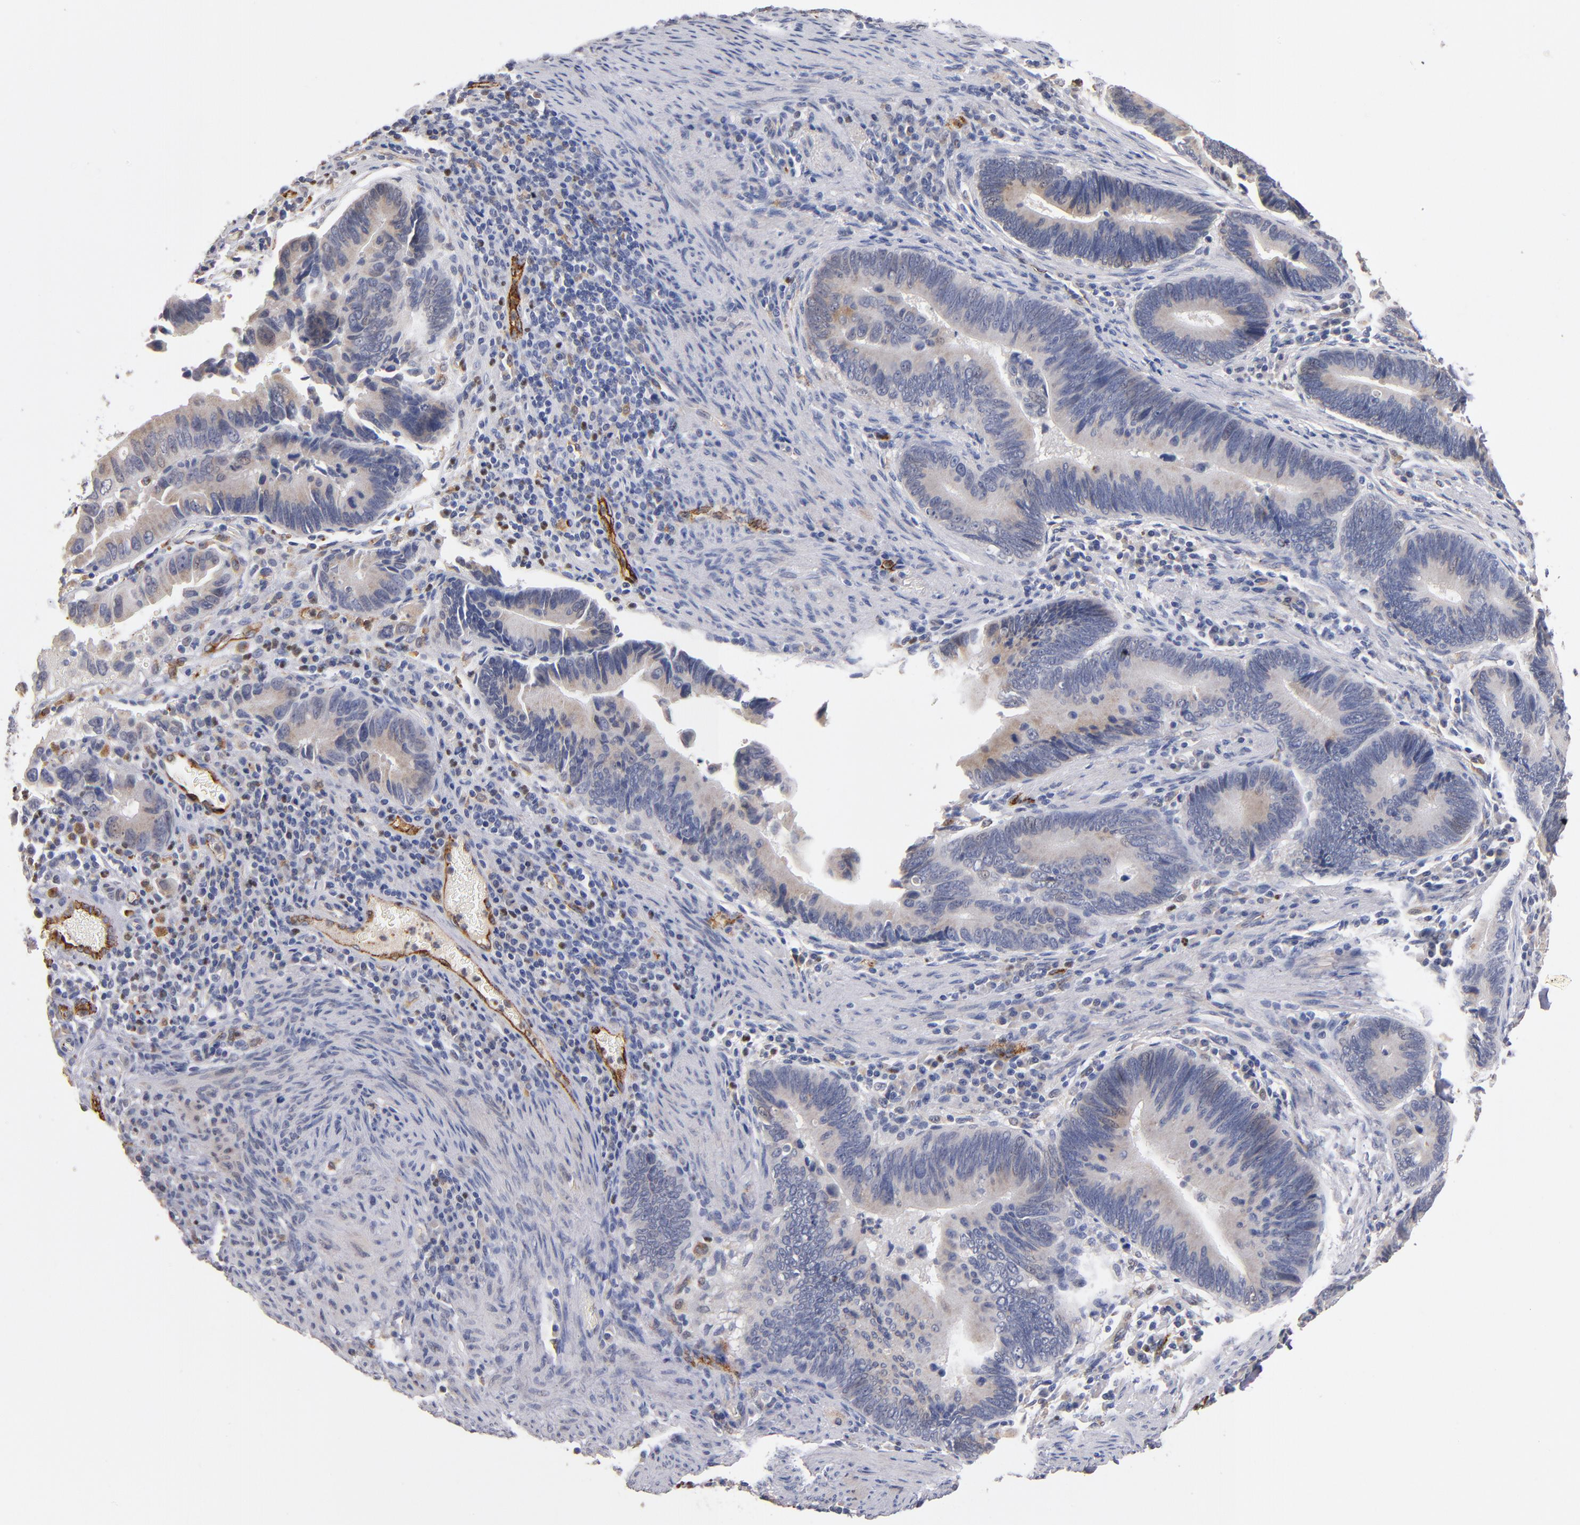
{"staining": {"intensity": "weak", "quantity": "<25%", "location": "cytoplasmic/membranous"}, "tissue": "pancreatic cancer", "cell_type": "Tumor cells", "image_type": "cancer", "snomed": [{"axis": "morphology", "description": "Adenocarcinoma, NOS"}, {"axis": "topography", "description": "Pancreas"}], "caption": "Tumor cells are negative for brown protein staining in pancreatic cancer (adenocarcinoma).", "gene": "SELP", "patient": {"sex": "female", "age": 70}}